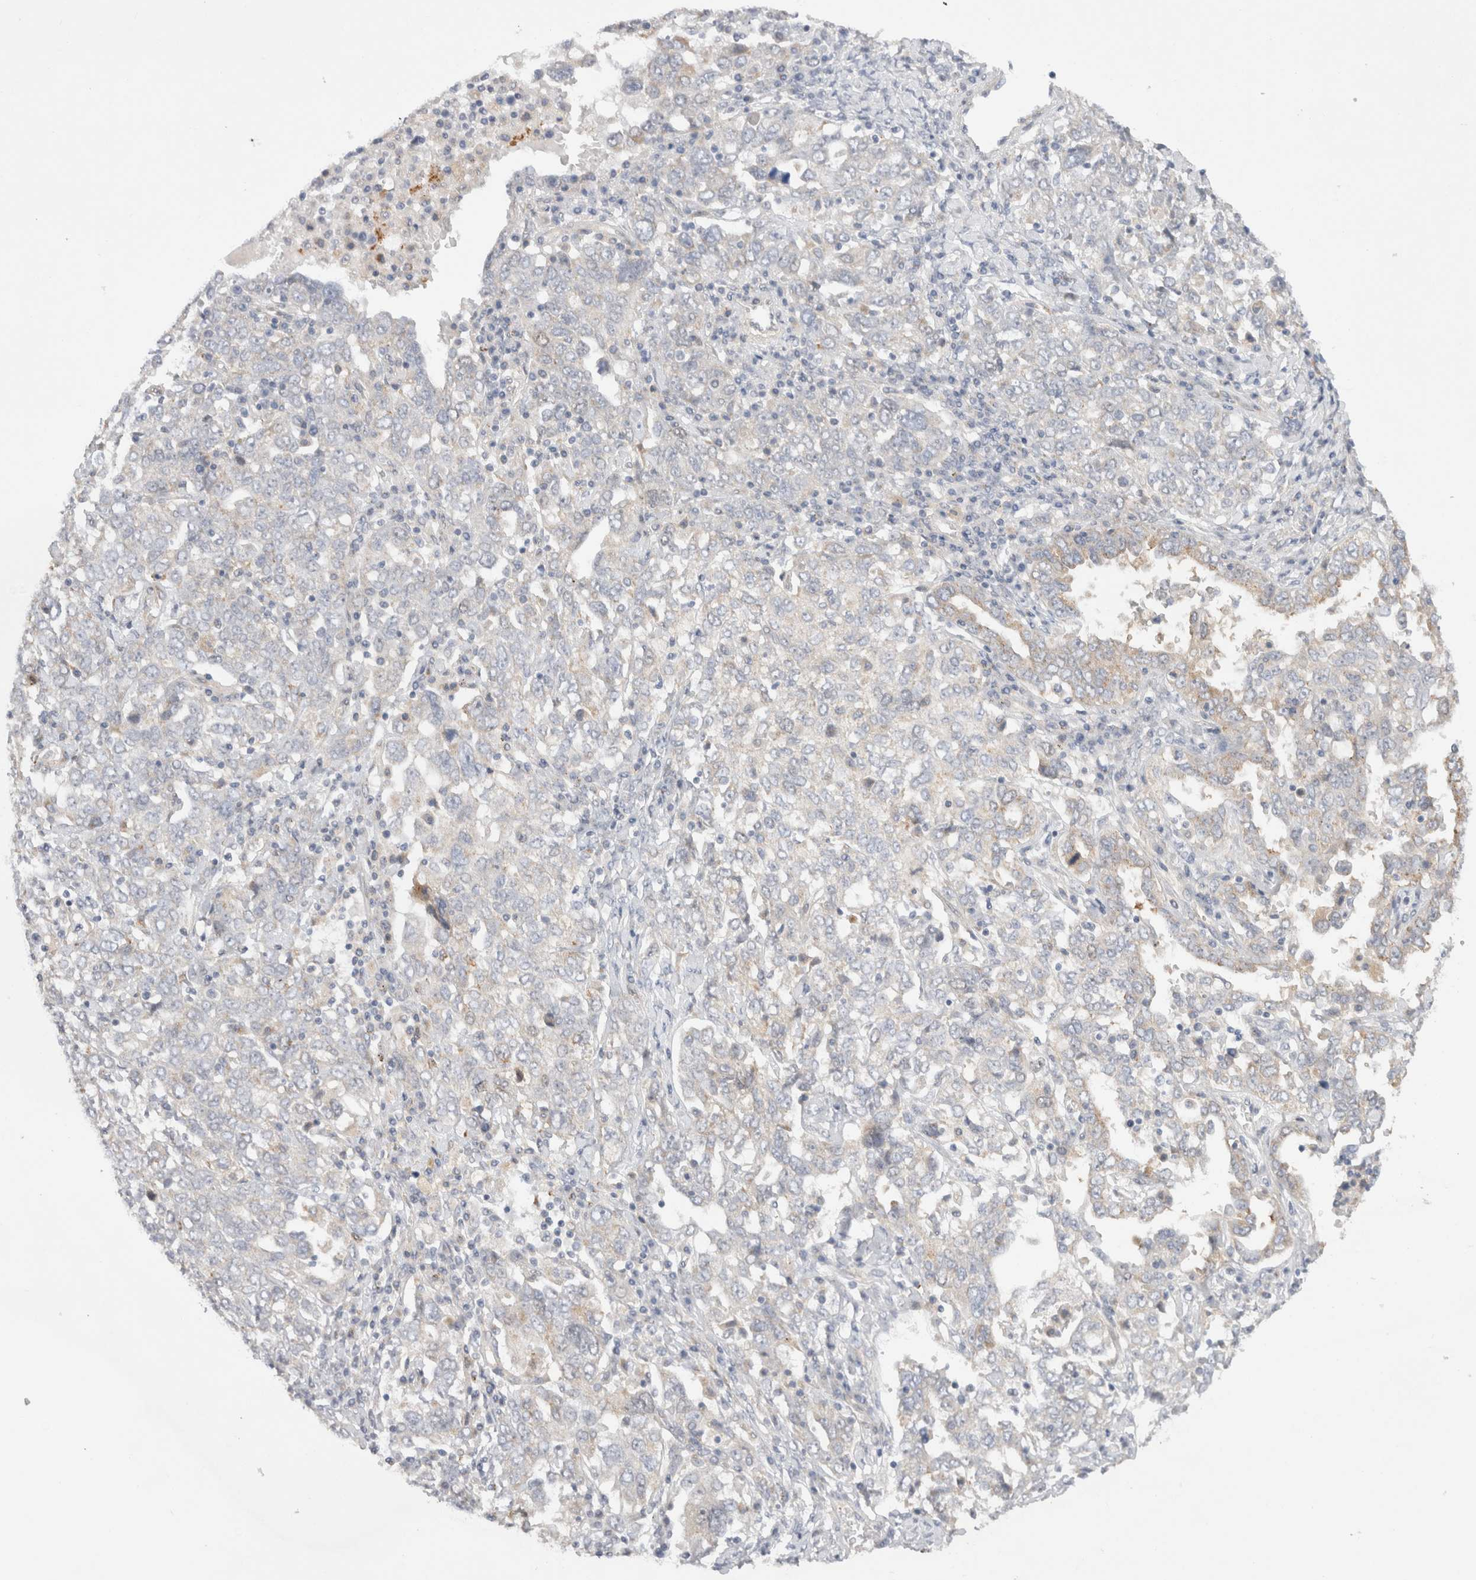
{"staining": {"intensity": "weak", "quantity": "<25%", "location": "cytoplasmic/membranous"}, "tissue": "ovarian cancer", "cell_type": "Tumor cells", "image_type": "cancer", "snomed": [{"axis": "morphology", "description": "Carcinoma, endometroid"}, {"axis": "topography", "description": "Ovary"}], "caption": "The histopathology image exhibits no significant positivity in tumor cells of ovarian cancer (endometroid carcinoma).", "gene": "NPC1", "patient": {"sex": "female", "age": 62}}